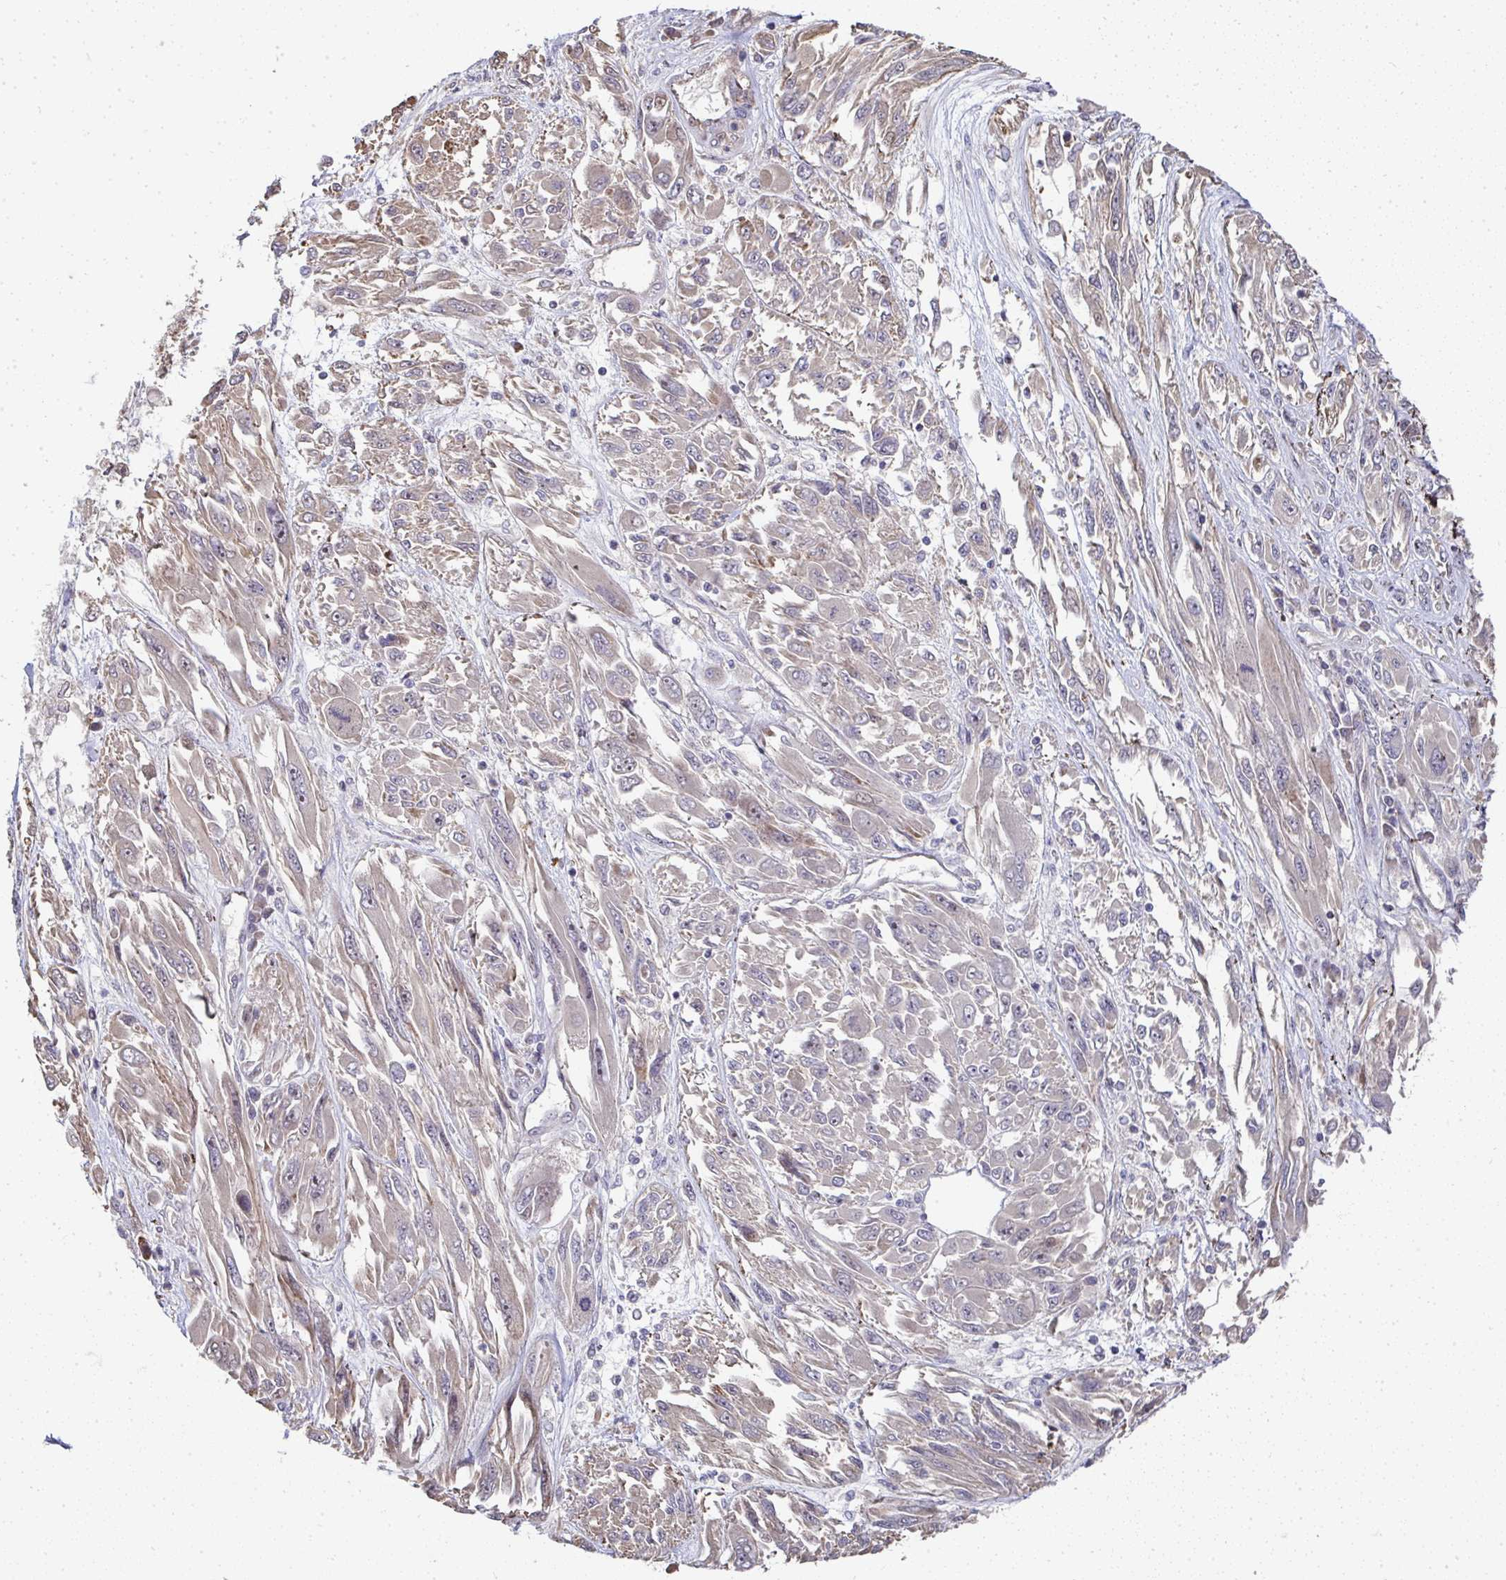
{"staining": {"intensity": "weak", "quantity": "<25%", "location": "cytoplasmic/membranous"}, "tissue": "melanoma", "cell_type": "Tumor cells", "image_type": "cancer", "snomed": [{"axis": "morphology", "description": "Malignant melanoma, NOS"}, {"axis": "topography", "description": "Skin"}], "caption": "This is an immunohistochemistry (IHC) image of melanoma. There is no positivity in tumor cells.", "gene": "AGTPBP1", "patient": {"sex": "female", "age": 91}}